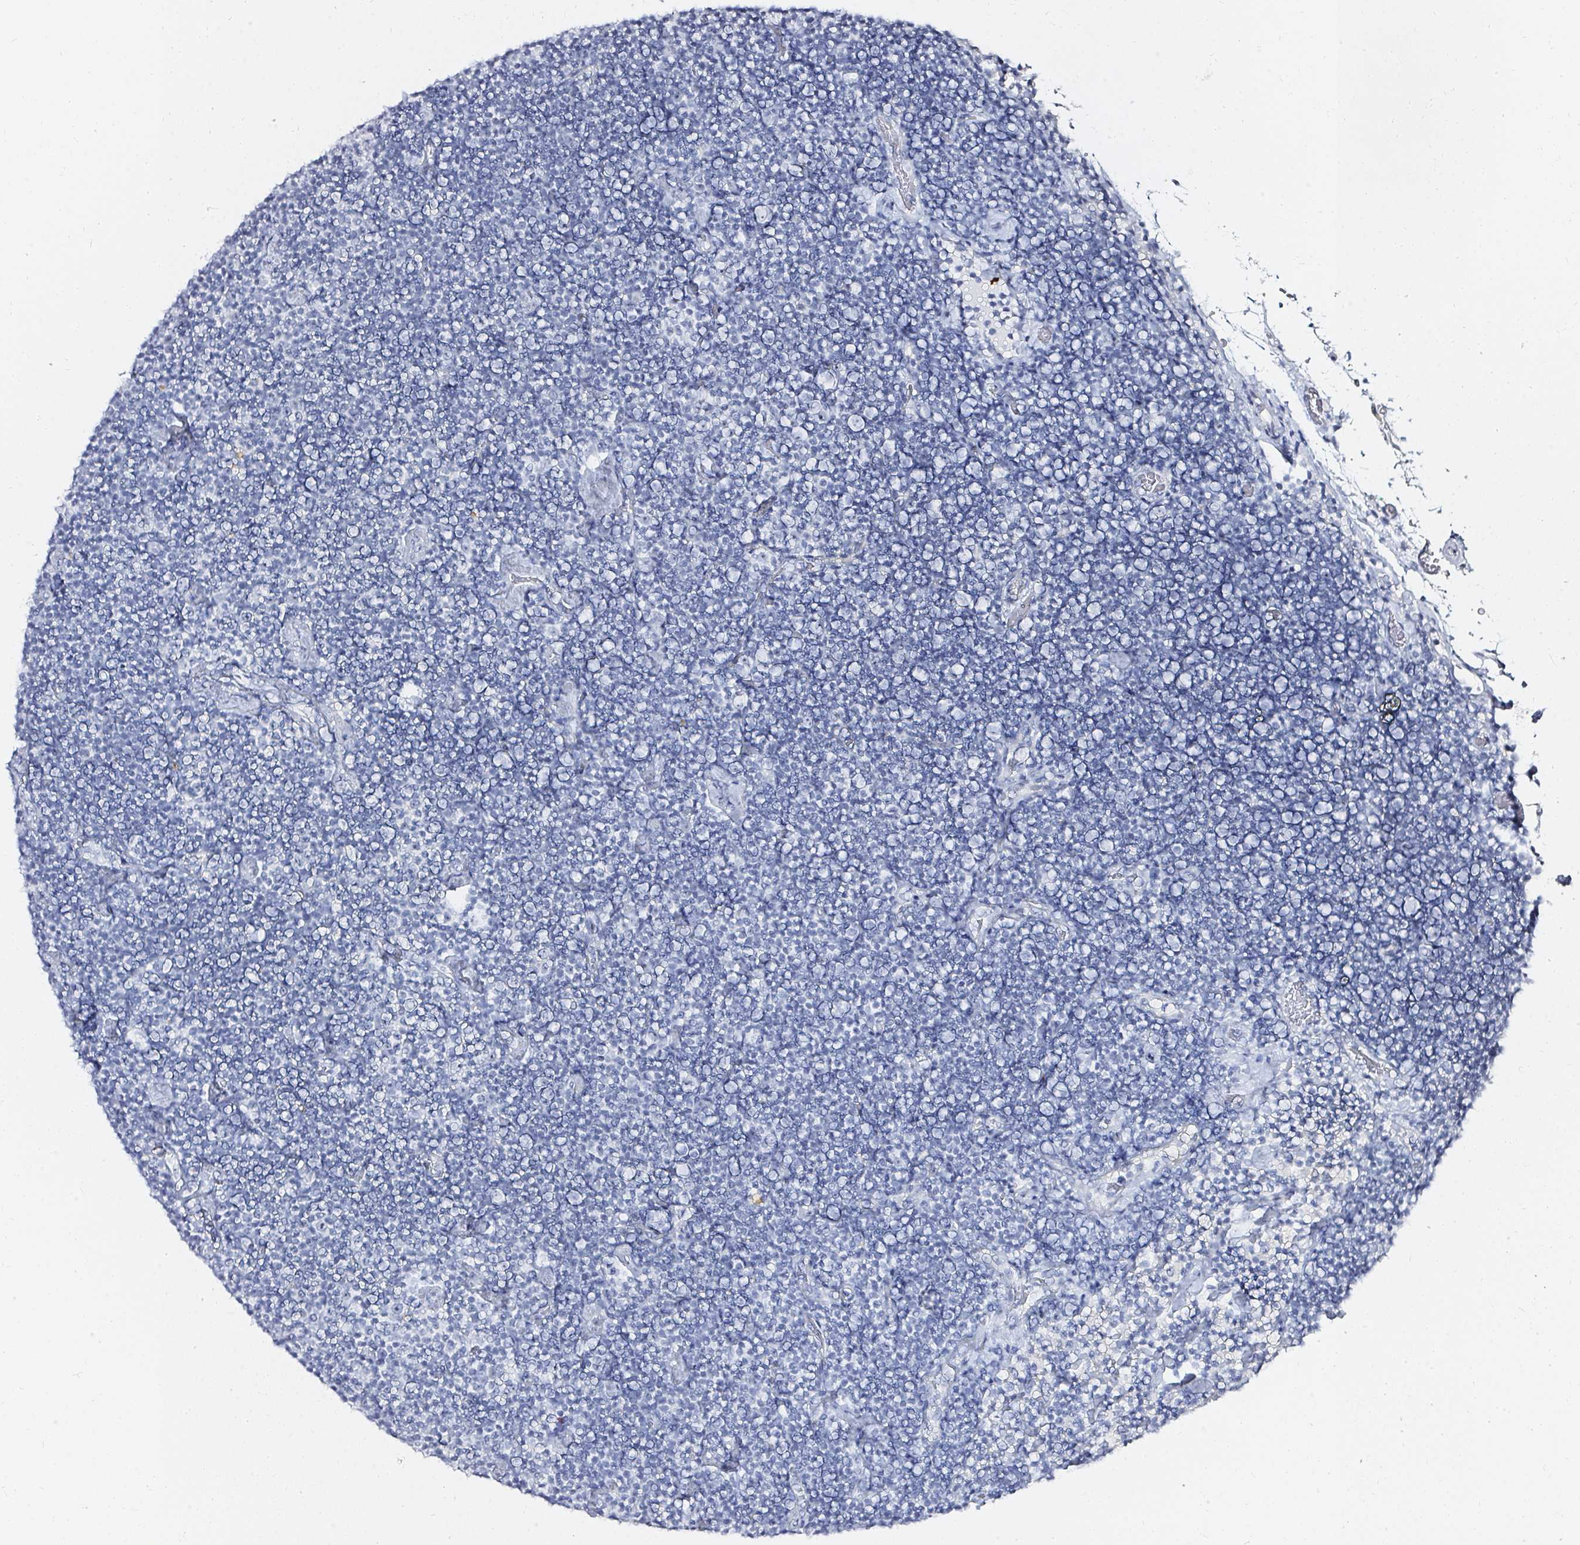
{"staining": {"intensity": "negative", "quantity": "none", "location": "none"}, "tissue": "lymphoma", "cell_type": "Tumor cells", "image_type": "cancer", "snomed": [{"axis": "morphology", "description": "Malignant lymphoma, non-Hodgkin's type, Low grade"}, {"axis": "topography", "description": "Lymph node"}], "caption": "Lymphoma stained for a protein using immunohistochemistry (IHC) demonstrates no positivity tumor cells.", "gene": "ACAN", "patient": {"sex": "male", "age": 81}}